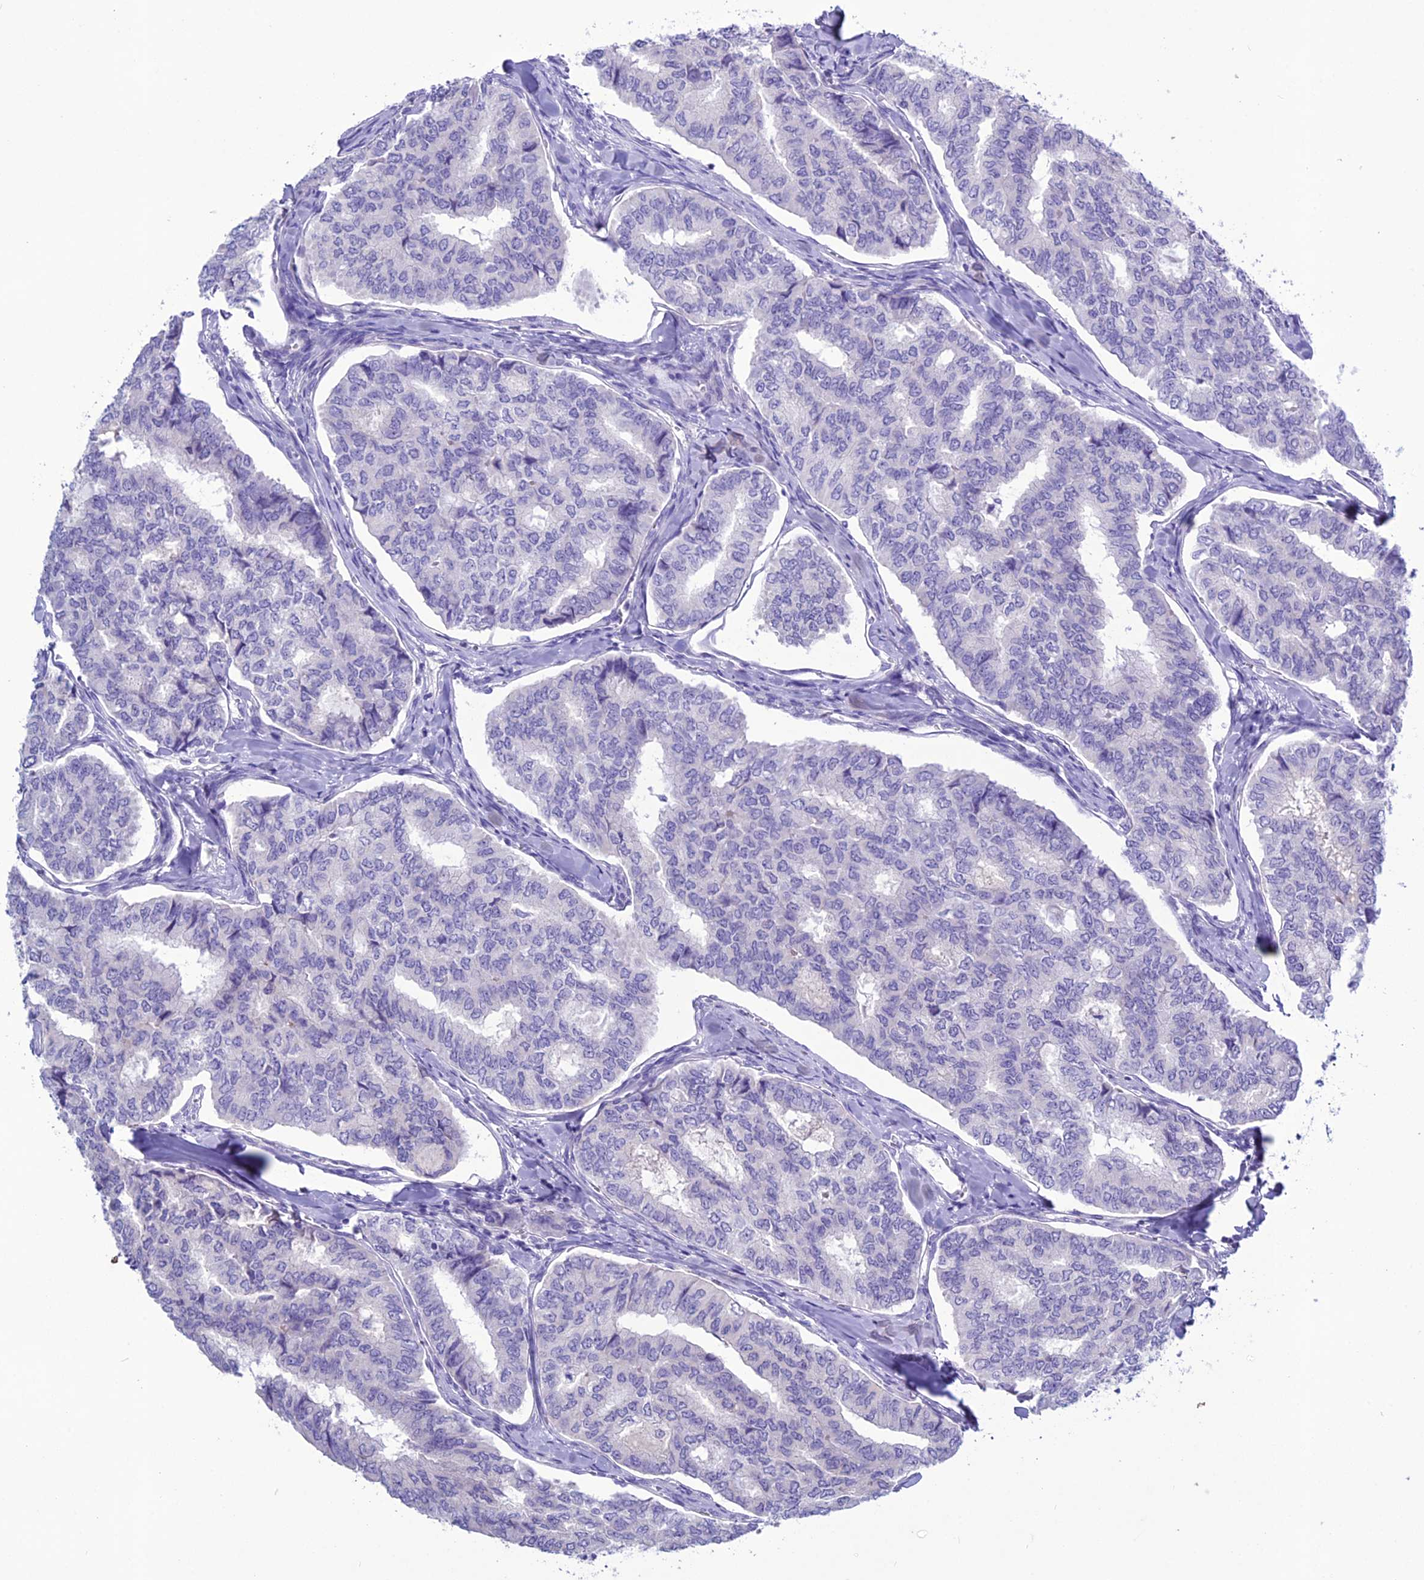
{"staining": {"intensity": "negative", "quantity": "none", "location": "none"}, "tissue": "thyroid cancer", "cell_type": "Tumor cells", "image_type": "cancer", "snomed": [{"axis": "morphology", "description": "Papillary adenocarcinoma, NOS"}, {"axis": "topography", "description": "Thyroid gland"}], "caption": "This is an immunohistochemistry image of human papillary adenocarcinoma (thyroid). There is no expression in tumor cells.", "gene": "CLEC2L", "patient": {"sex": "female", "age": 35}}